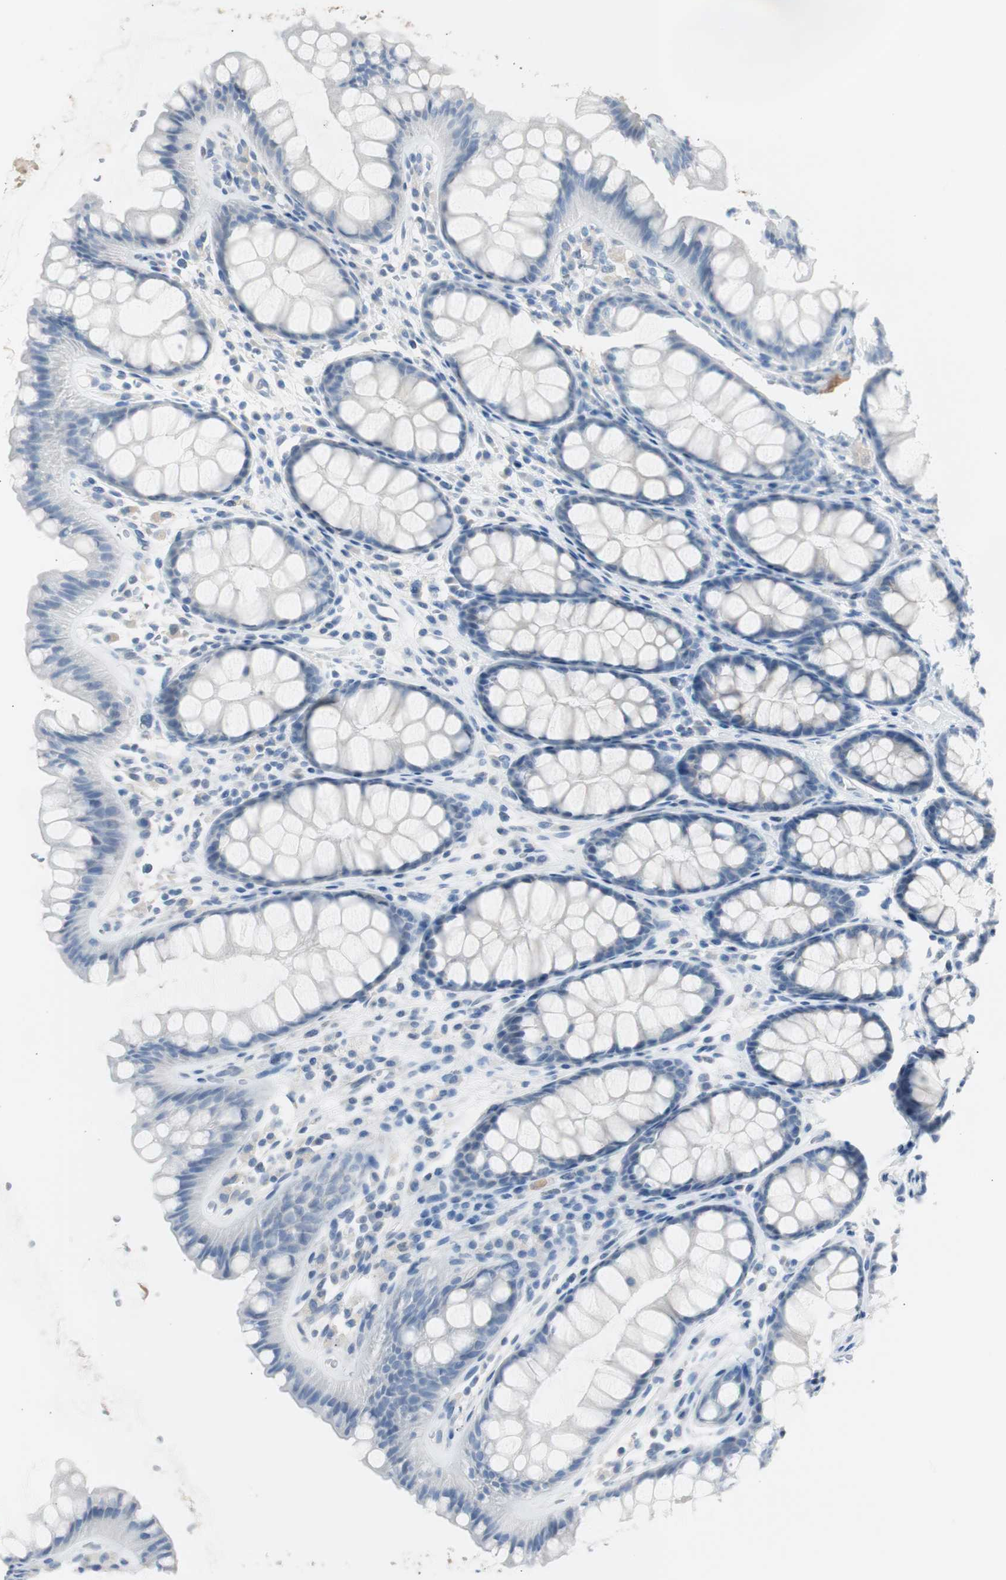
{"staining": {"intensity": "negative", "quantity": "none", "location": "none"}, "tissue": "colon", "cell_type": "Endothelial cells", "image_type": "normal", "snomed": [{"axis": "morphology", "description": "Normal tissue, NOS"}, {"axis": "topography", "description": "Colon"}], "caption": "This photomicrograph is of normal colon stained with IHC to label a protein in brown with the nuclei are counter-stained blue. There is no expression in endothelial cells.", "gene": "S100A7A", "patient": {"sex": "female", "age": 55}}